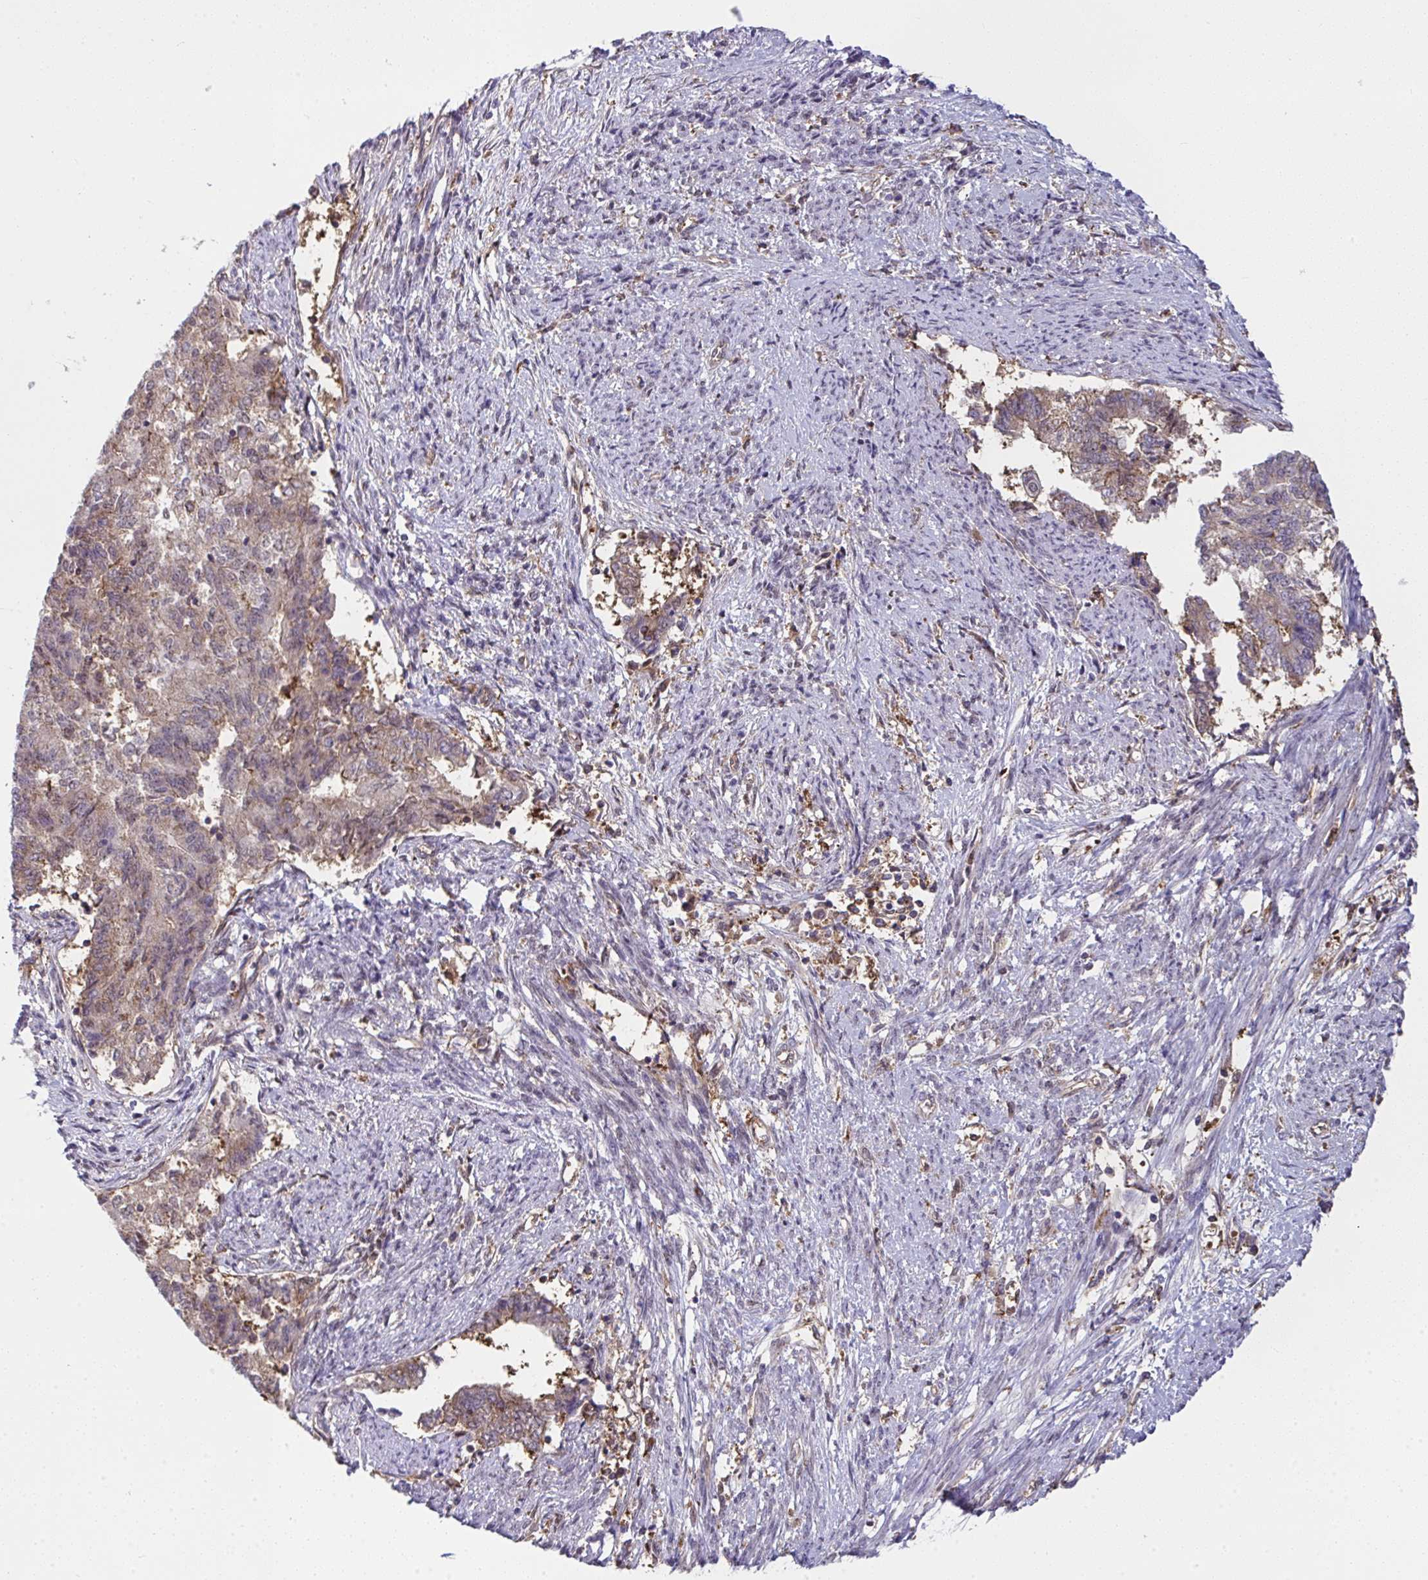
{"staining": {"intensity": "moderate", "quantity": ">75%", "location": "cytoplasmic/membranous"}, "tissue": "endometrial cancer", "cell_type": "Tumor cells", "image_type": "cancer", "snomed": [{"axis": "morphology", "description": "Adenocarcinoma, NOS"}, {"axis": "topography", "description": "Endometrium"}], "caption": "A micrograph of human endometrial adenocarcinoma stained for a protein demonstrates moderate cytoplasmic/membranous brown staining in tumor cells.", "gene": "ALDH16A1", "patient": {"sex": "female", "age": 65}}